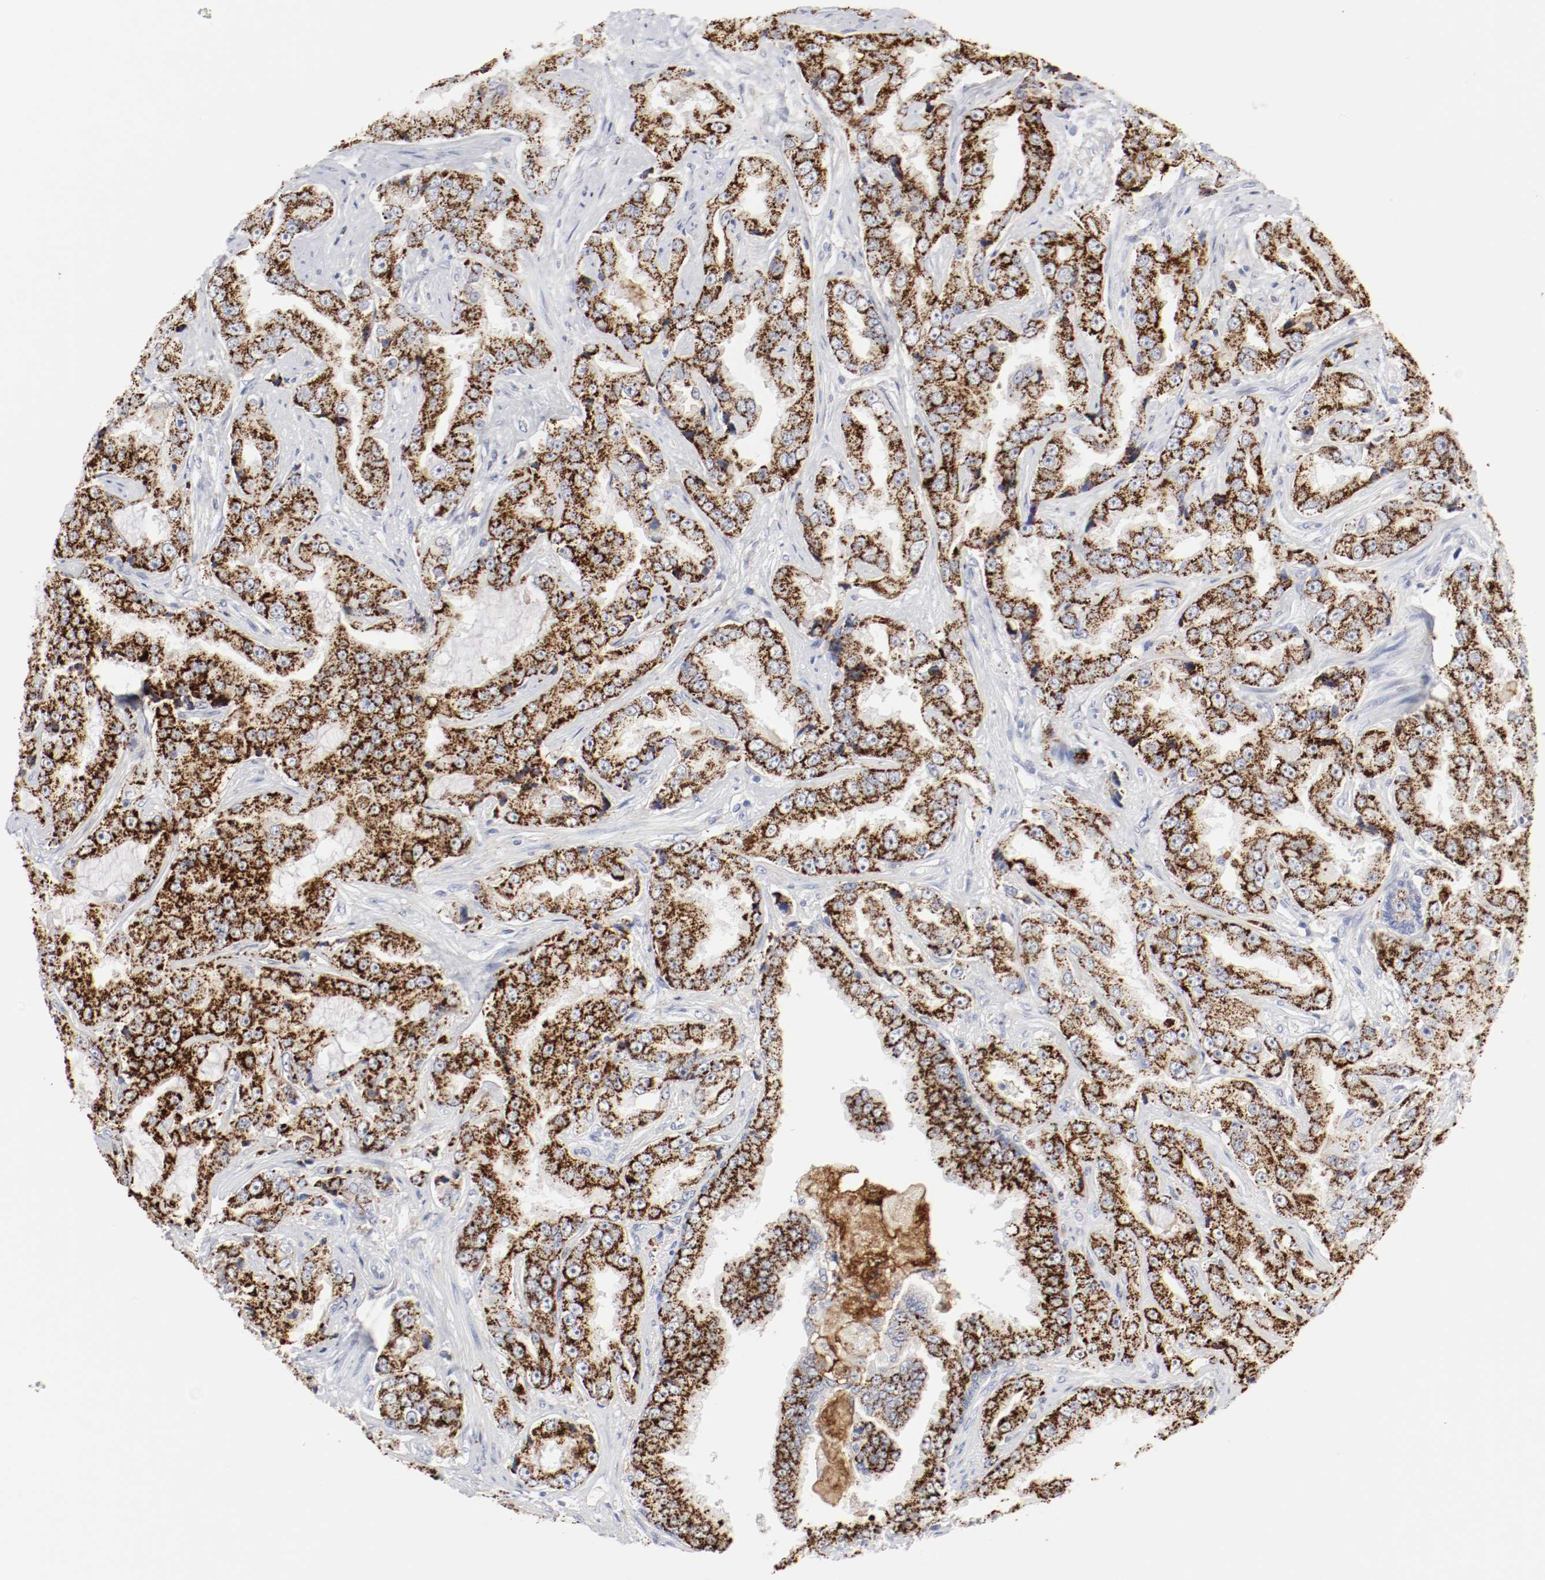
{"staining": {"intensity": "strong", "quantity": ">75%", "location": "cytoplasmic/membranous"}, "tissue": "prostate cancer", "cell_type": "Tumor cells", "image_type": "cancer", "snomed": [{"axis": "morphology", "description": "Adenocarcinoma, High grade"}, {"axis": "topography", "description": "Prostate"}], "caption": "Immunohistochemical staining of prostate cancer (high-grade adenocarcinoma) reveals high levels of strong cytoplasmic/membranous protein staining in about >75% of tumor cells.", "gene": "ITGAX", "patient": {"sex": "male", "age": 73}}